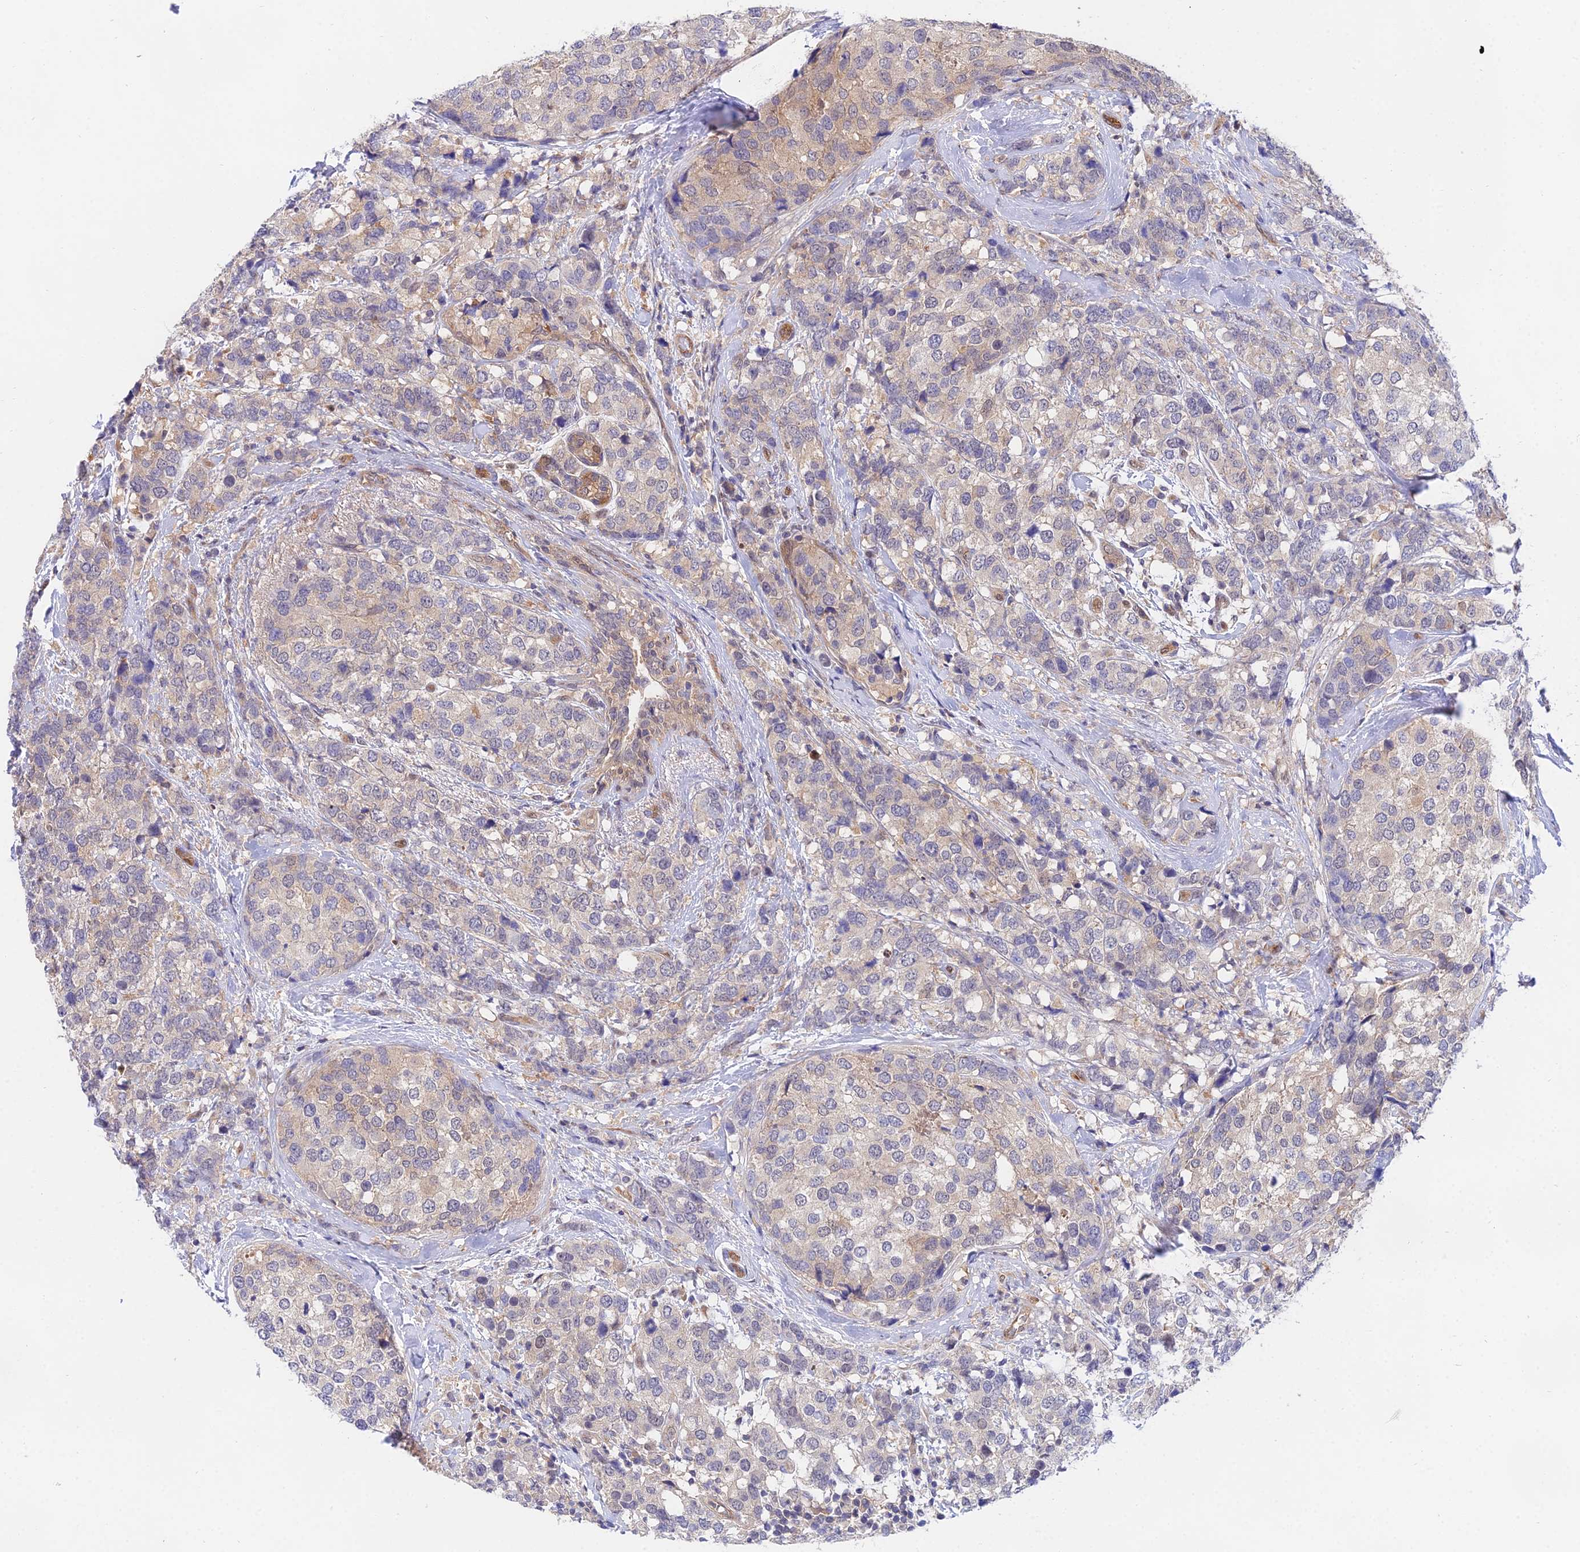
{"staining": {"intensity": "weak", "quantity": "<25%", "location": "cytoplasmic/membranous"}, "tissue": "breast cancer", "cell_type": "Tumor cells", "image_type": "cancer", "snomed": [{"axis": "morphology", "description": "Lobular carcinoma"}, {"axis": "topography", "description": "Breast"}], "caption": "An image of human breast lobular carcinoma is negative for staining in tumor cells.", "gene": "PPP2R2C", "patient": {"sex": "female", "age": 59}}